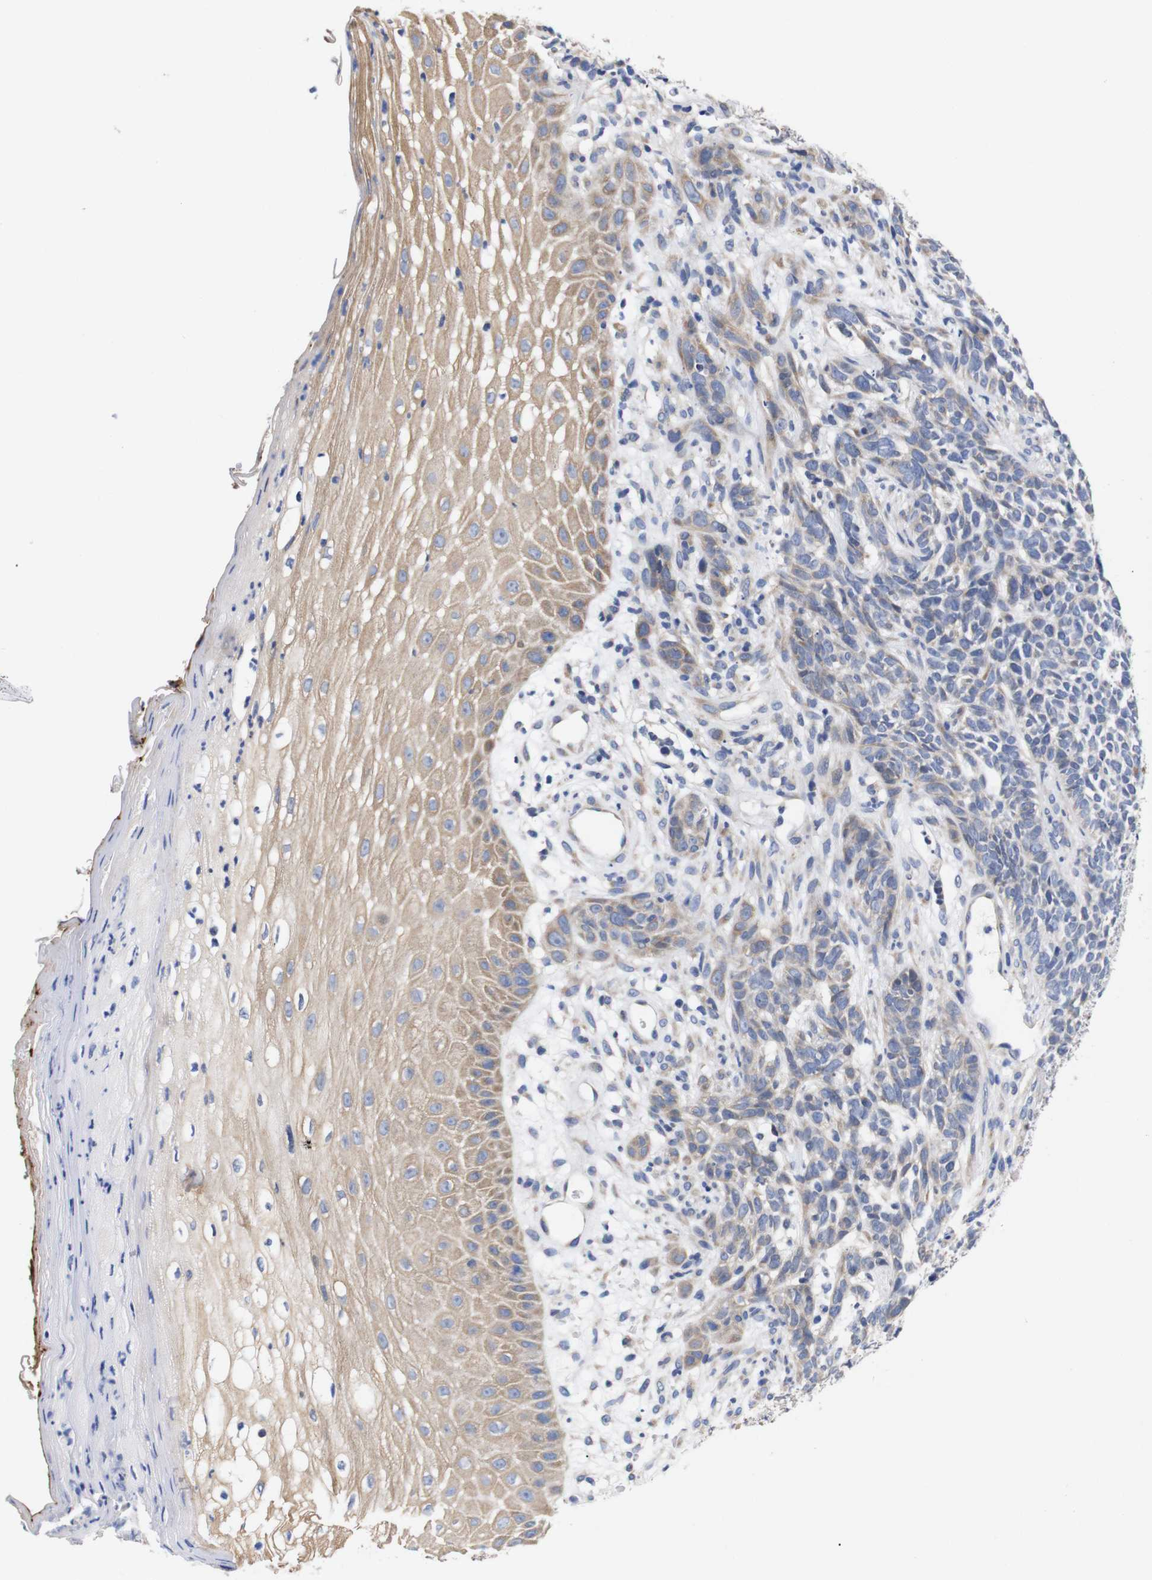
{"staining": {"intensity": "weak", "quantity": "<25%", "location": "cytoplasmic/membranous"}, "tissue": "skin cancer", "cell_type": "Tumor cells", "image_type": "cancer", "snomed": [{"axis": "morphology", "description": "Basal cell carcinoma"}, {"axis": "topography", "description": "Skin"}], "caption": "High power microscopy micrograph of an immunohistochemistry micrograph of skin cancer (basal cell carcinoma), revealing no significant staining in tumor cells. Nuclei are stained in blue.", "gene": "OPN3", "patient": {"sex": "female", "age": 84}}